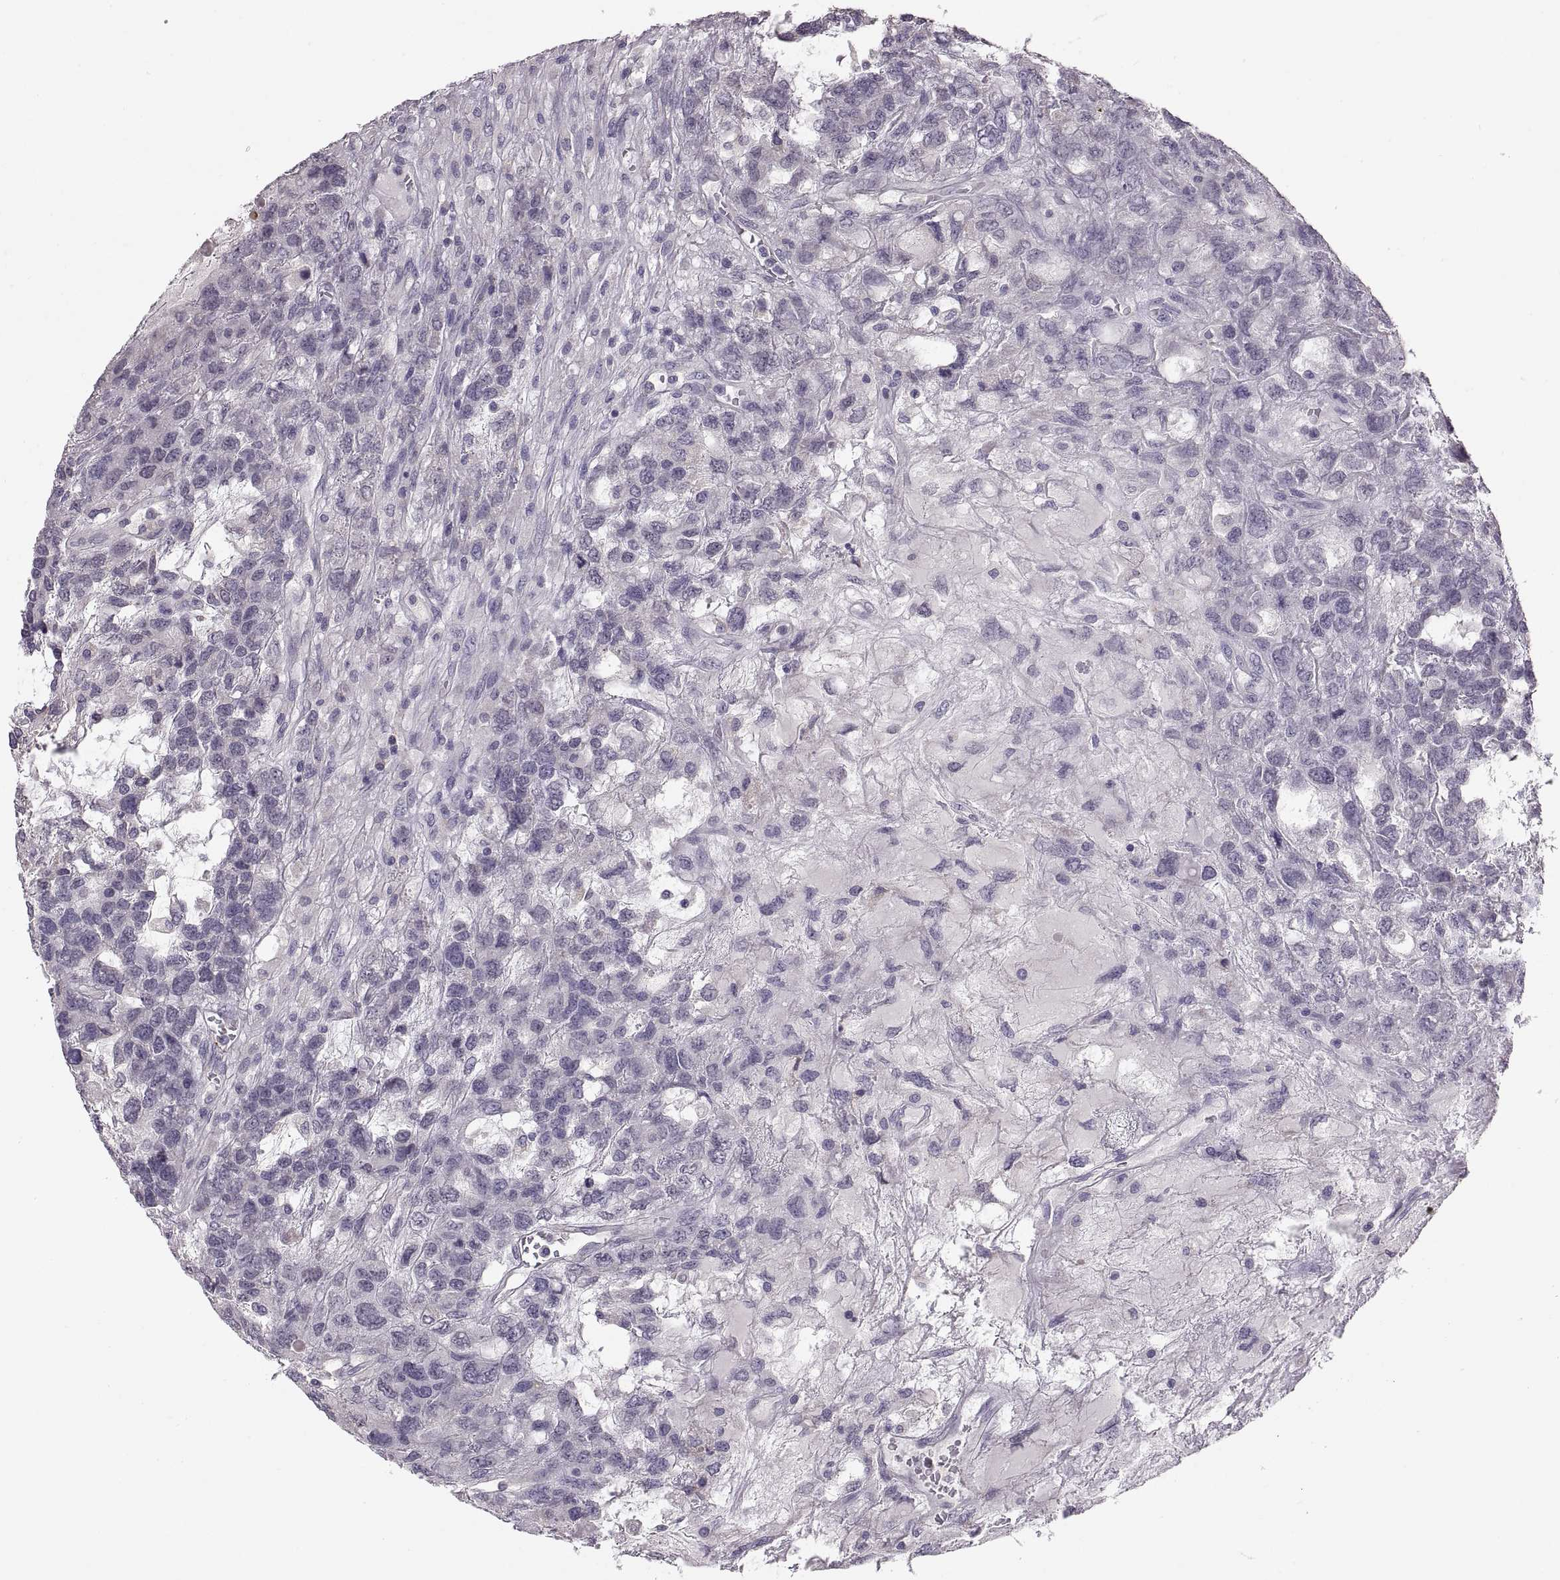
{"staining": {"intensity": "negative", "quantity": "none", "location": "none"}, "tissue": "testis cancer", "cell_type": "Tumor cells", "image_type": "cancer", "snomed": [{"axis": "morphology", "description": "Seminoma, NOS"}, {"axis": "topography", "description": "Testis"}], "caption": "IHC of testis cancer (seminoma) exhibits no positivity in tumor cells.", "gene": "MAGEB18", "patient": {"sex": "male", "age": 52}}